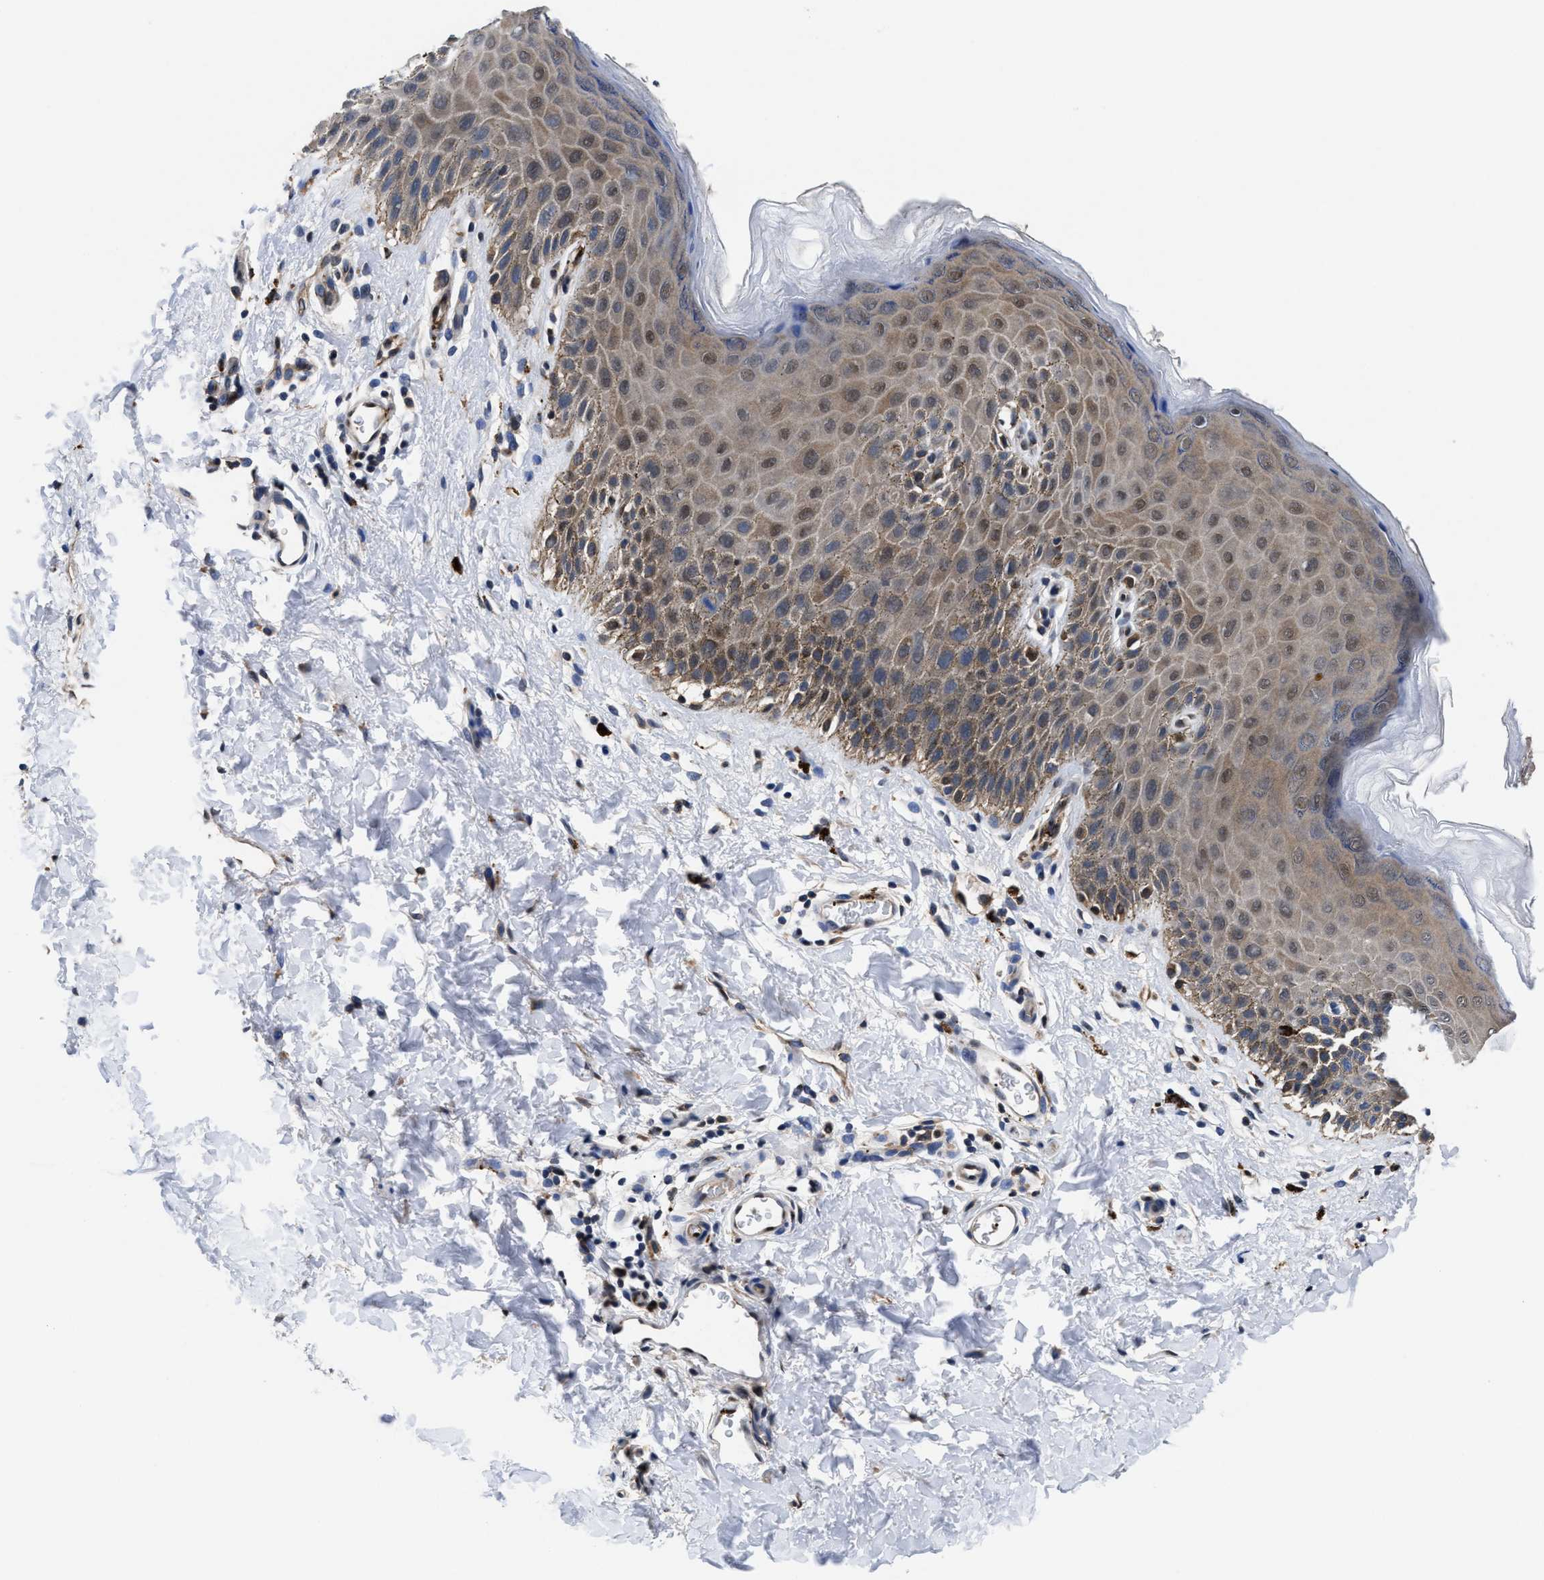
{"staining": {"intensity": "weak", "quantity": "25%-75%", "location": "cytoplasmic/membranous,nuclear"}, "tissue": "skin", "cell_type": "Epidermal cells", "image_type": "normal", "snomed": [{"axis": "morphology", "description": "Normal tissue, NOS"}, {"axis": "topography", "description": "Anal"}], "caption": "Immunohistochemical staining of benign human skin demonstrates low levels of weak cytoplasmic/membranous,nuclear positivity in approximately 25%-75% of epidermal cells. Nuclei are stained in blue.", "gene": "ACLY", "patient": {"sex": "male", "age": 44}}